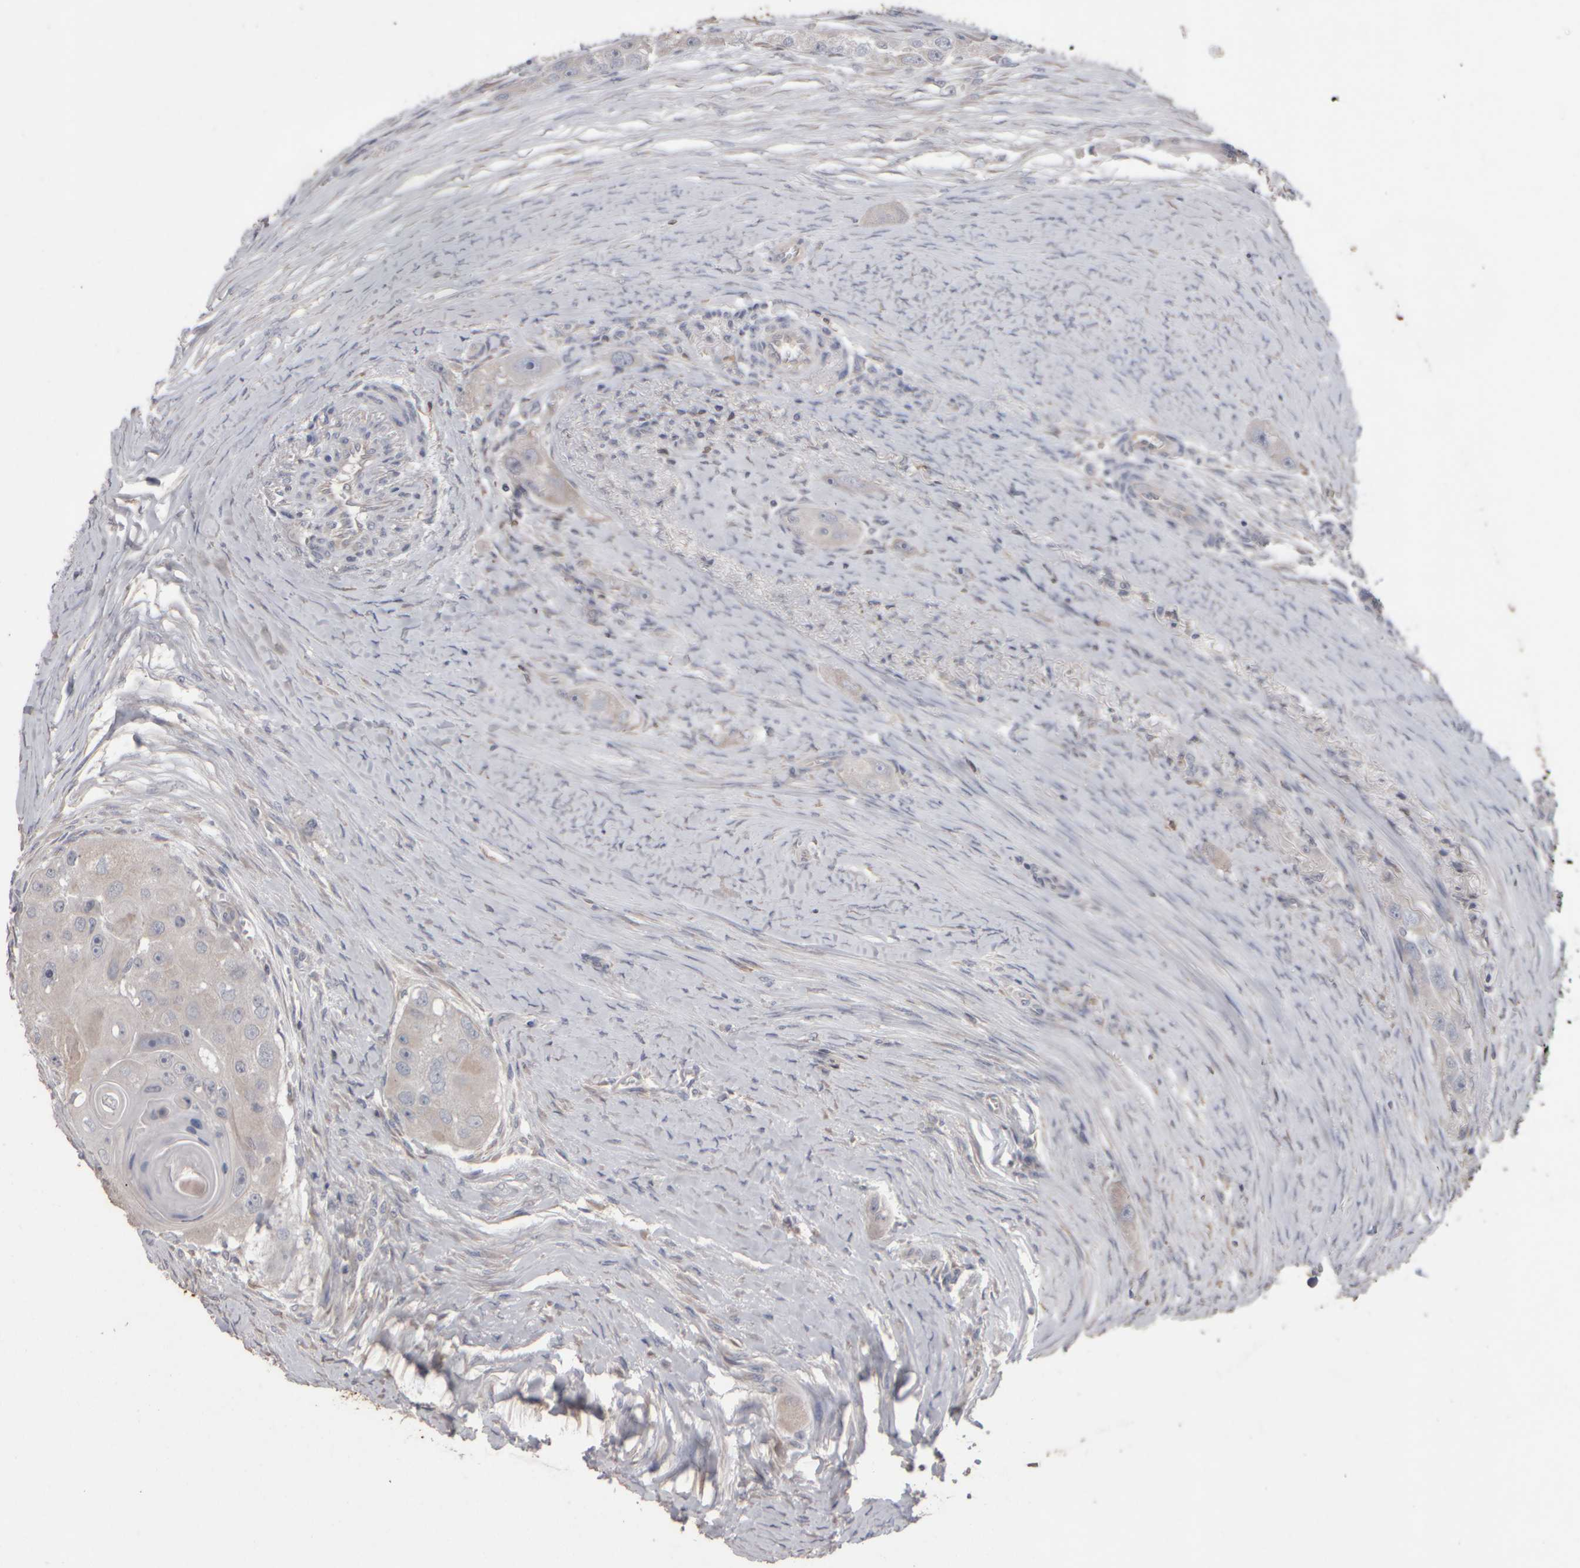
{"staining": {"intensity": "negative", "quantity": "none", "location": "none"}, "tissue": "head and neck cancer", "cell_type": "Tumor cells", "image_type": "cancer", "snomed": [{"axis": "morphology", "description": "Normal tissue, NOS"}, {"axis": "morphology", "description": "Squamous cell carcinoma, NOS"}, {"axis": "topography", "description": "Skeletal muscle"}, {"axis": "topography", "description": "Head-Neck"}], "caption": "Human head and neck cancer (squamous cell carcinoma) stained for a protein using IHC demonstrates no staining in tumor cells.", "gene": "EPHX2", "patient": {"sex": "male", "age": 51}}